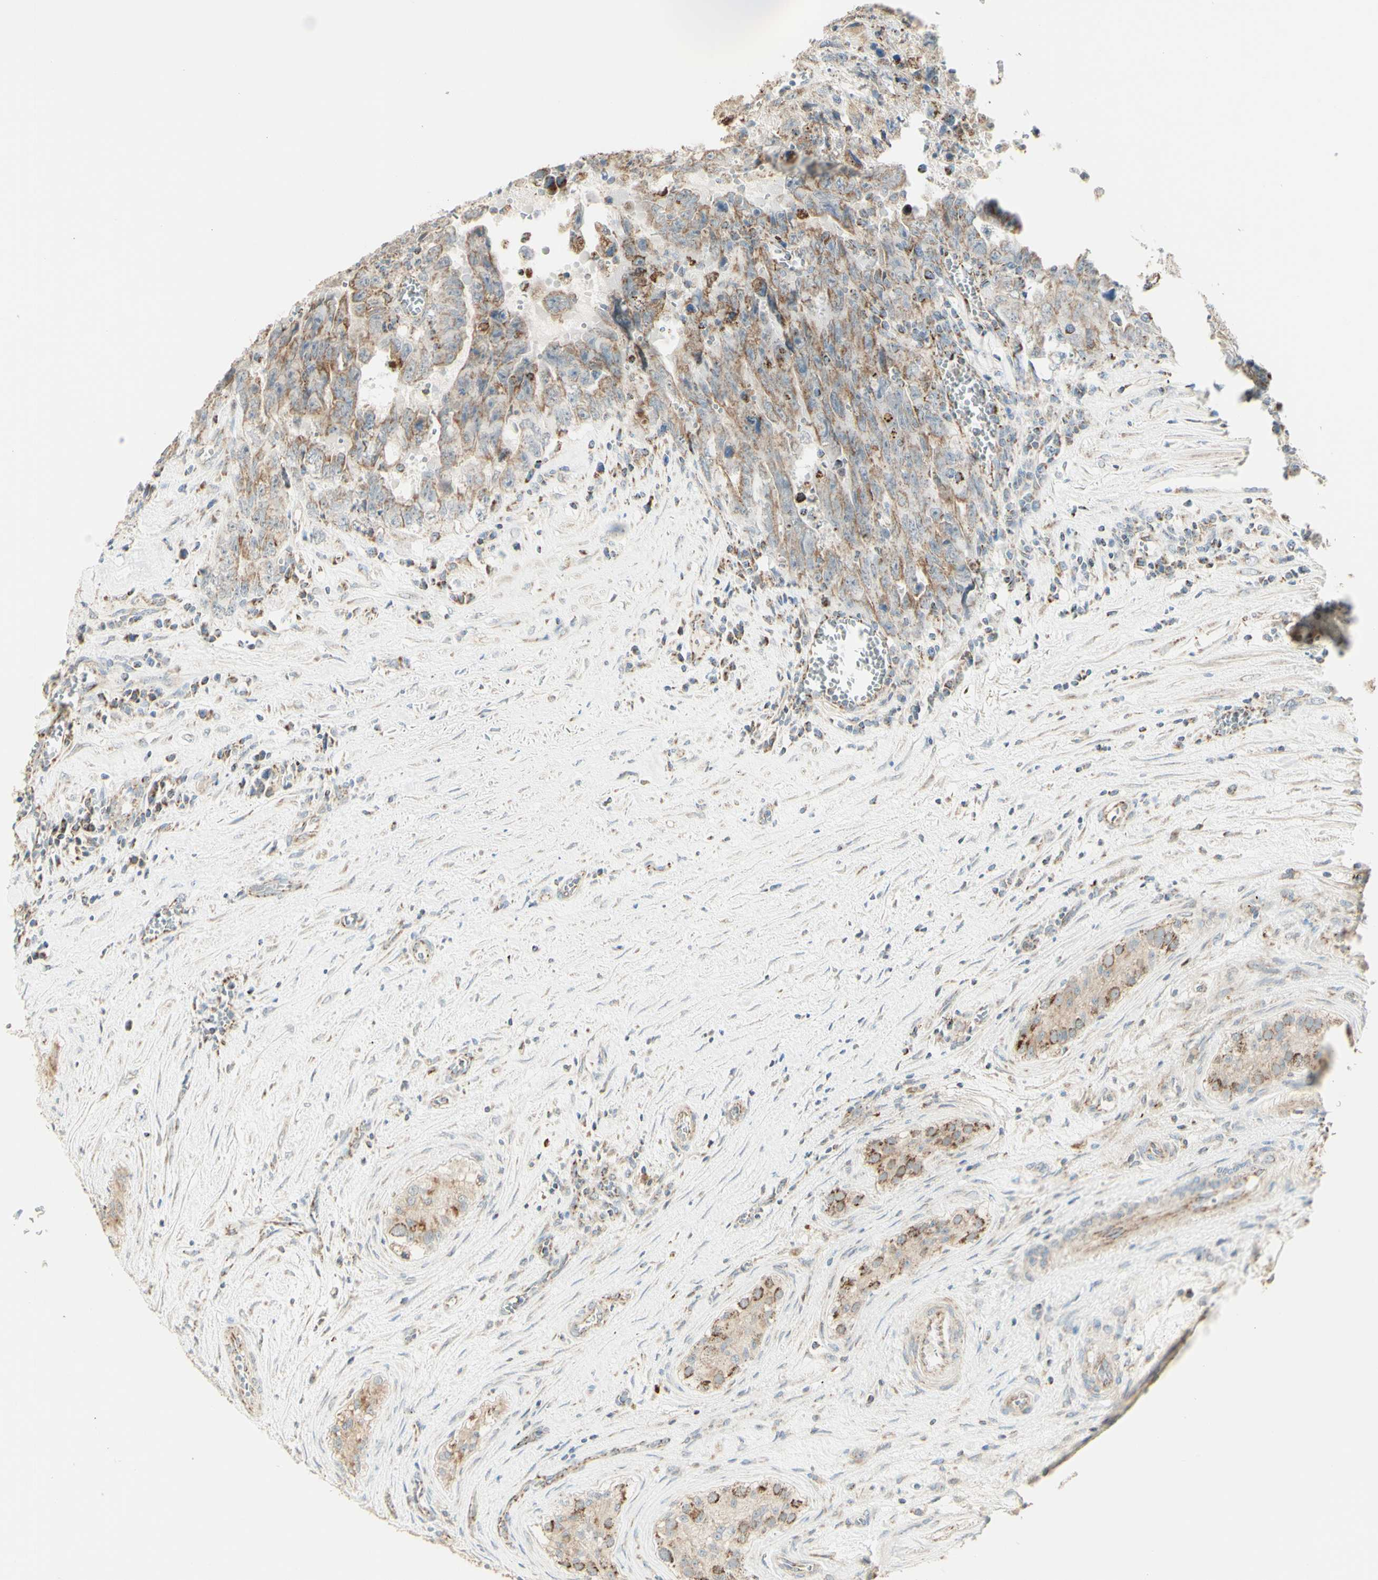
{"staining": {"intensity": "weak", "quantity": ">75%", "location": "cytoplasmic/membranous"}, "tissue": "testis cancer", "cell_type": "Tumor cells", "image_type": "cancer", "snomed": [{"axis": "morphology", "description": "Carcinoma, Embryonal, NOS"}, {"axis": "topography", "description": "Testis"}], "caption": "Immunohistochemical staining of human testis cancer (embryonal carcinoma) exhibits low levels of weak cytoplasmic/membranous positivity in approximately >75% of tumor cells.", "gene": "LETM1", "patient": {"sex": "male", "age": 28}}